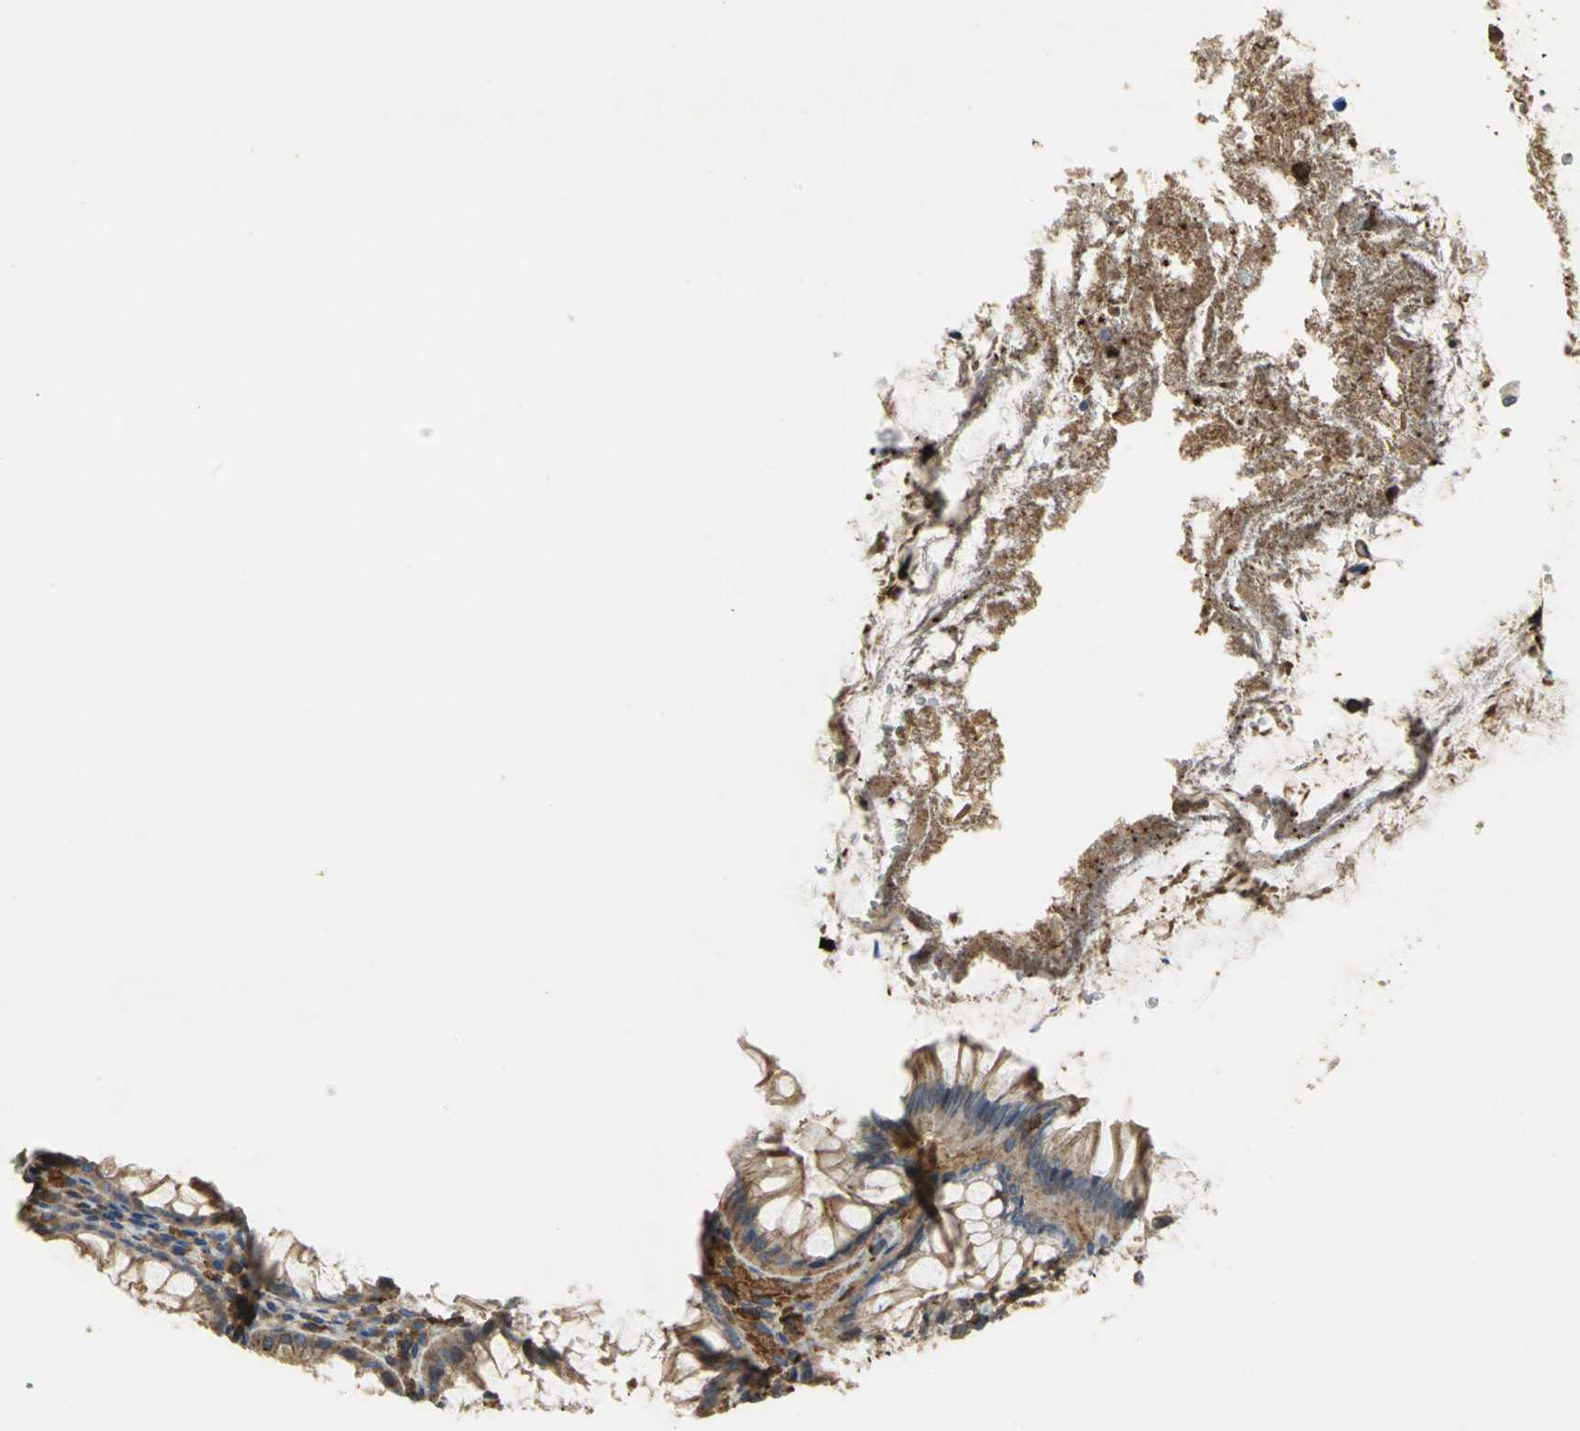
{"staining": {"intensity": "moderate", "quantity": ">75%", "location": "cytoplasmic/membranous"}, "tissue": "colon", "cell_type": "Endothelial cells", "image_type": "normal", "snomed": [{"axis": "morphology", "description": "Normal tissue, NOS"}, {"axis": "topography", "description": "Colon"}], "caption": "About >75% of endothelial cells in normal colon display moderate cytoplasmic/membranous protein staining as visualized by brown immunohistochemical staining.", "gene": "TLN1", "patient": {"sex": "female", "age": 46}}